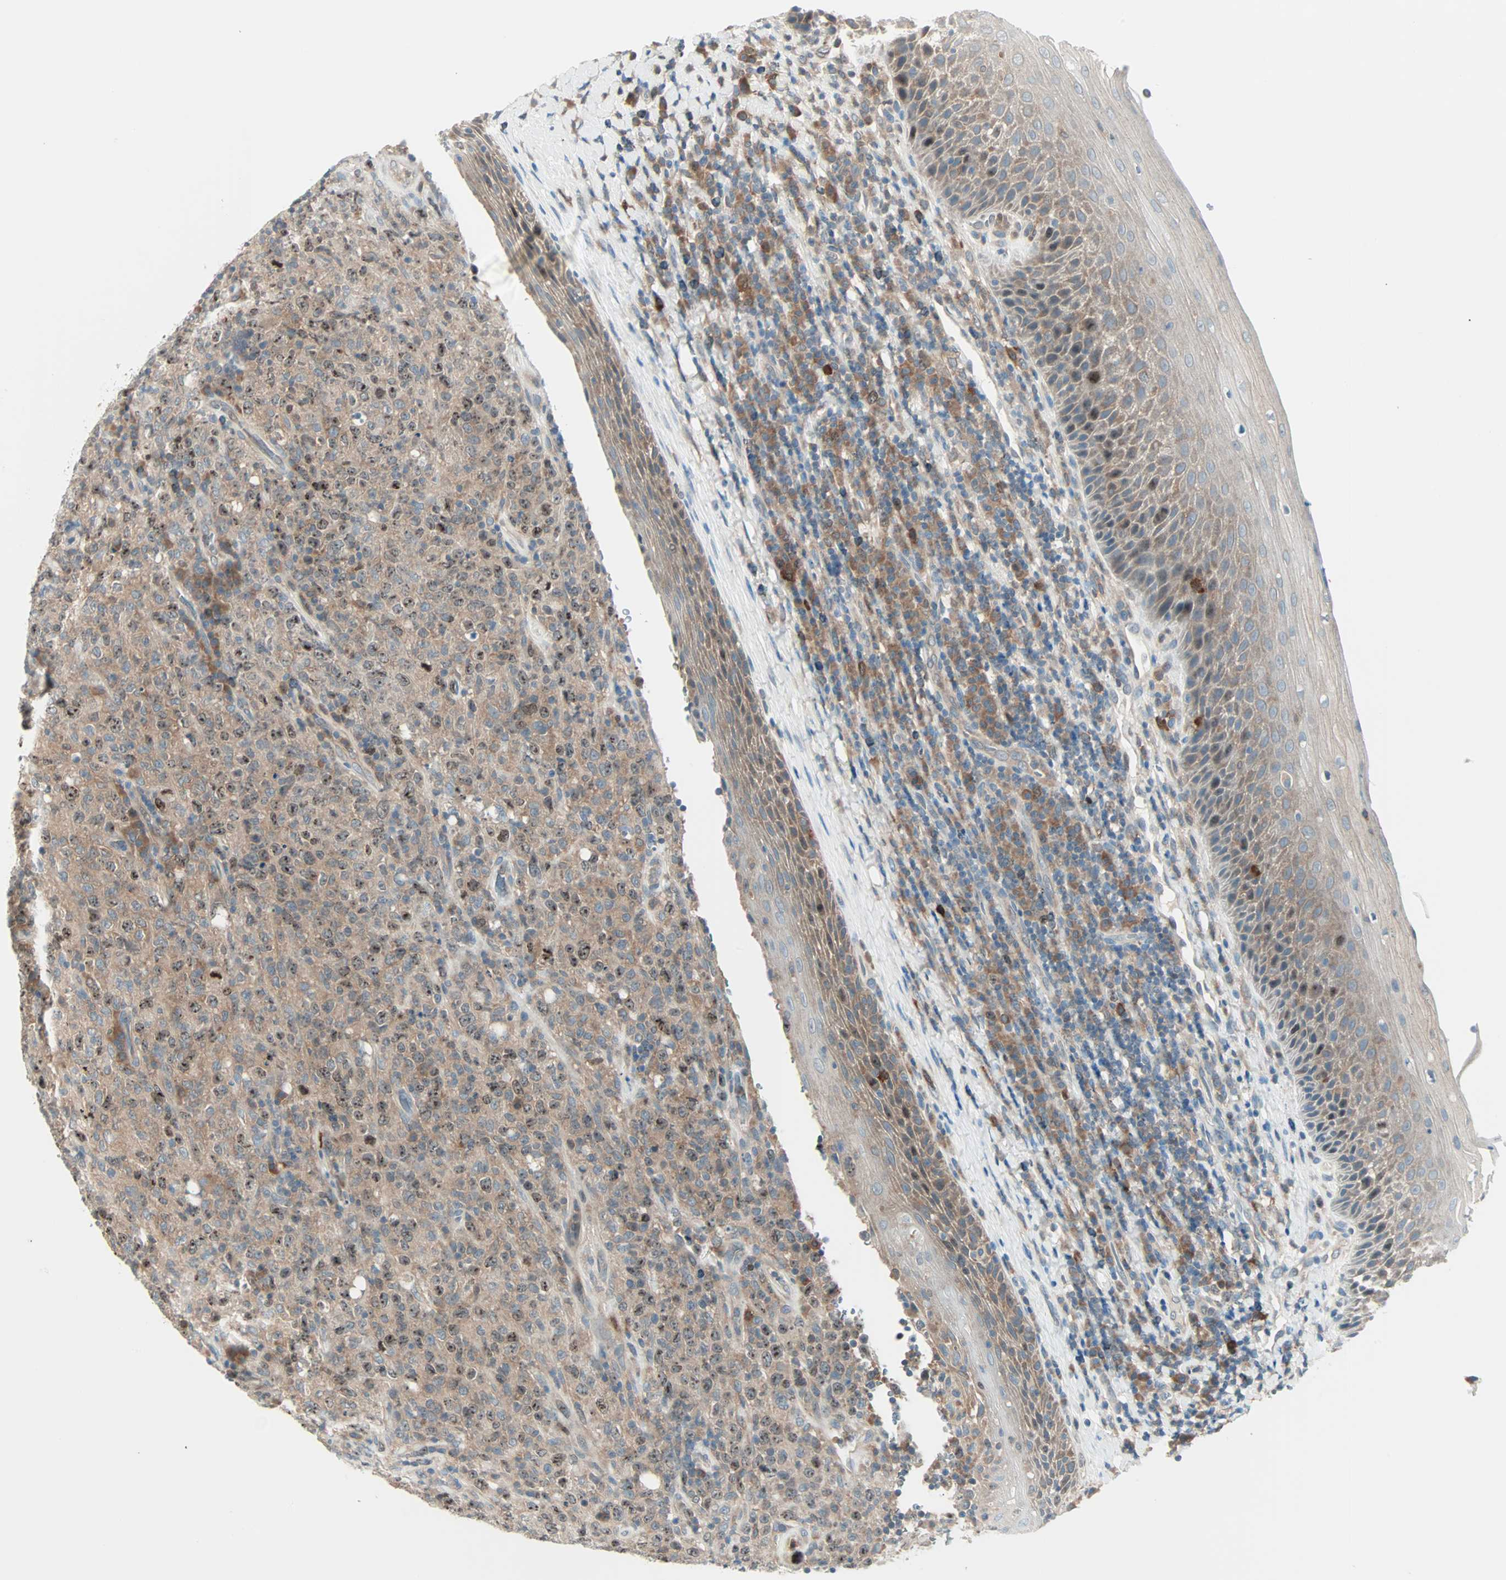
{"staining": {"intensity": "weak", "quantity": ">75%", "location": "cytoplasmic/membranous"}, "tissue": "lymphoma", "cell_type": "Tumor cells", "image_type": "cancer", "snomed": [{"axis": "morphology", "description": "Malignant lymphoma, non-Hodgkin's type, High grade"}, {"axis": "topography", "description": "Tonsil"}], "caption": "Immunohistochemical staining of human malignant lymphoma, non-Hodgkin's type (high-grade) demonstrates weak cytoplasmic/membranous protein positivity in approximately >75% of tumor cells.", "gene": "SMIM8", "patient": {"sex": "female", "age": 36}}